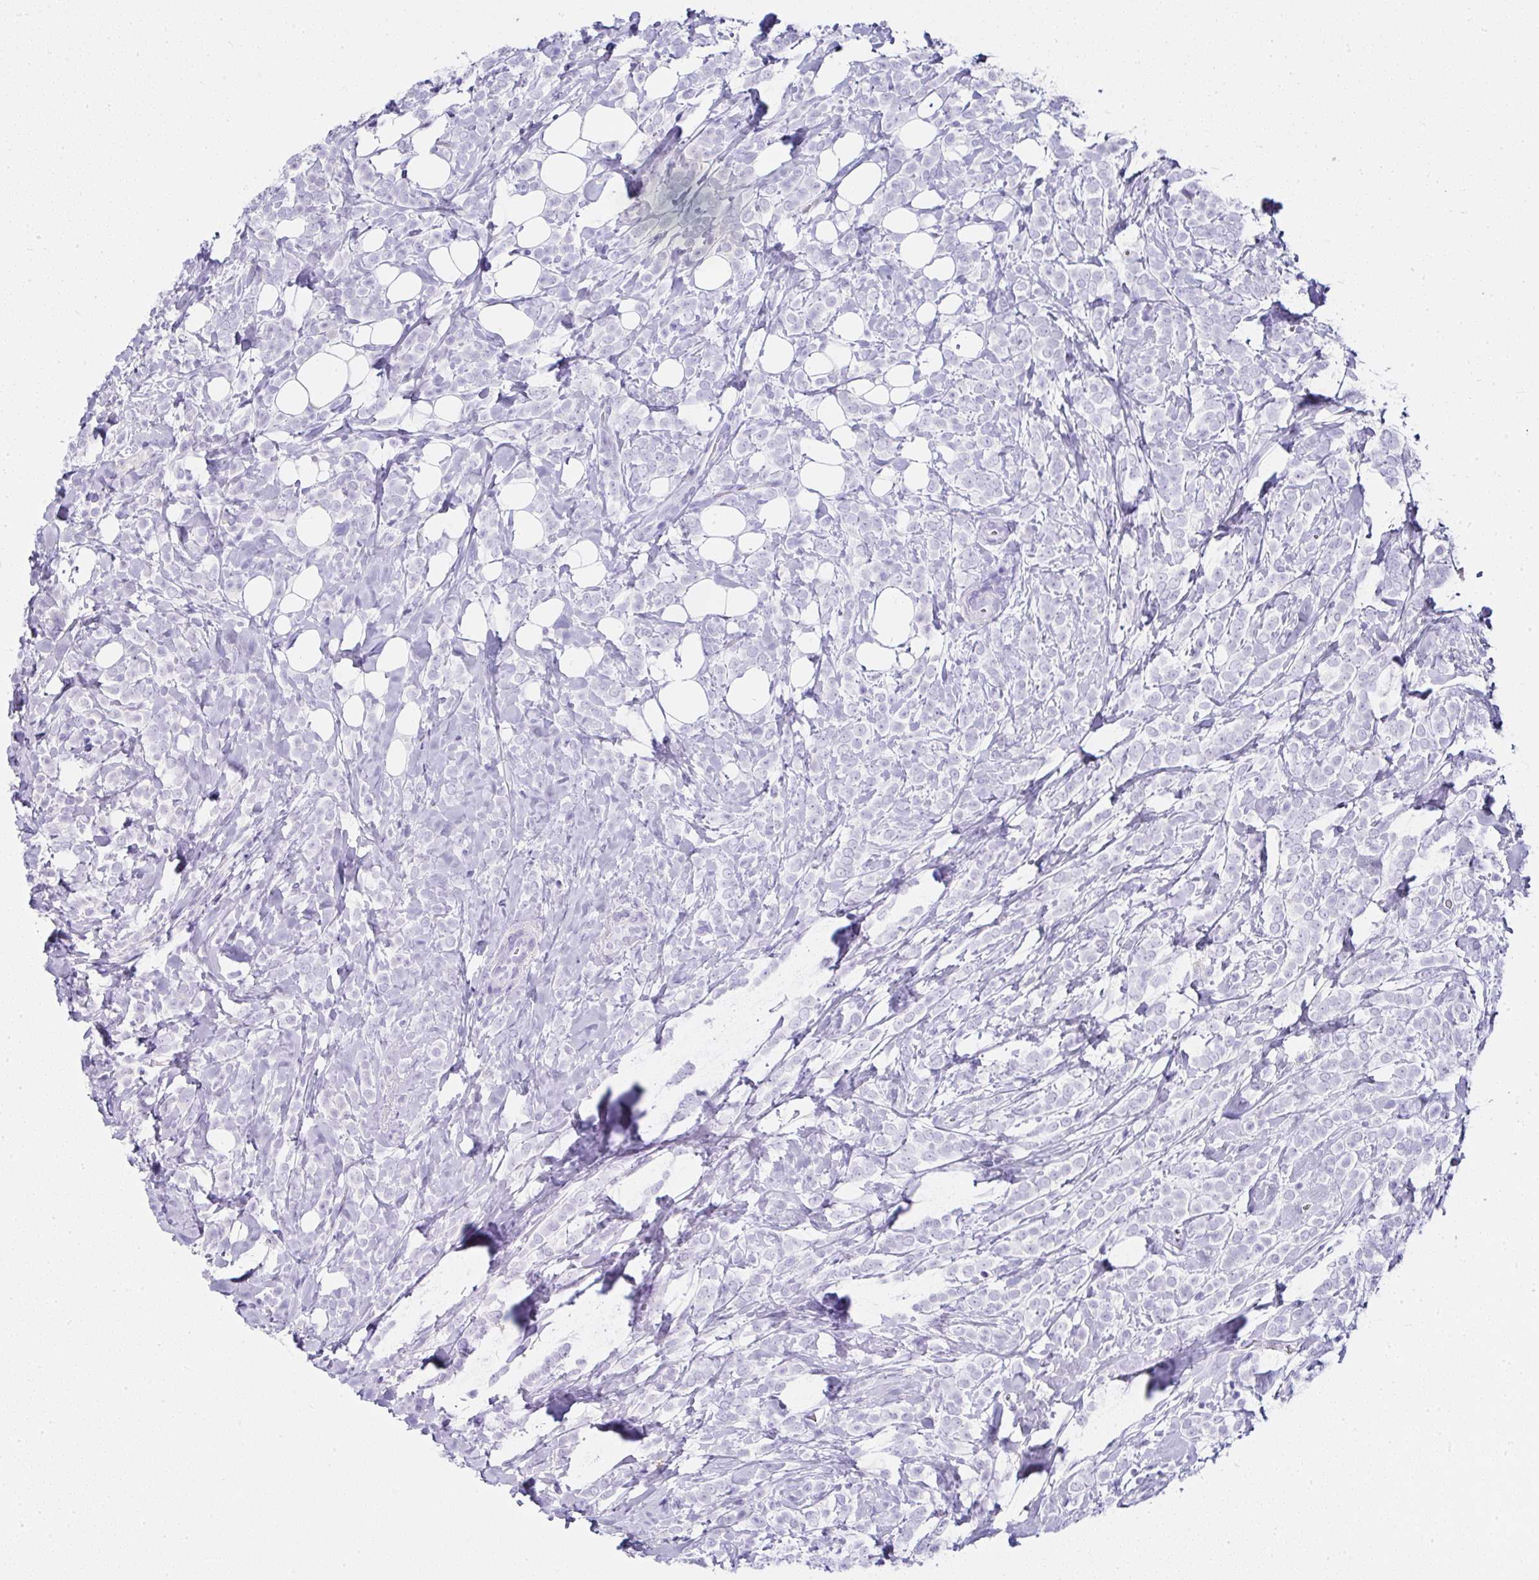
{"staining": {"intensity": "negative", "quantity": "none", "location": "none"}, "tissue": "breast cancer", "cell_type": "Tumor cells", "image_type": "cancer", "snomed": [{"axis": "morphology", "description": "Lobular carcinoma"}, {"axis": "topography", "description": "Breast"}], "caption": "There is no significant positivity in tumor cells of breast cancer (lobular carcinoma).", "gene": "SERPINB3", "patient": {"sex": "female", "age": 49}}